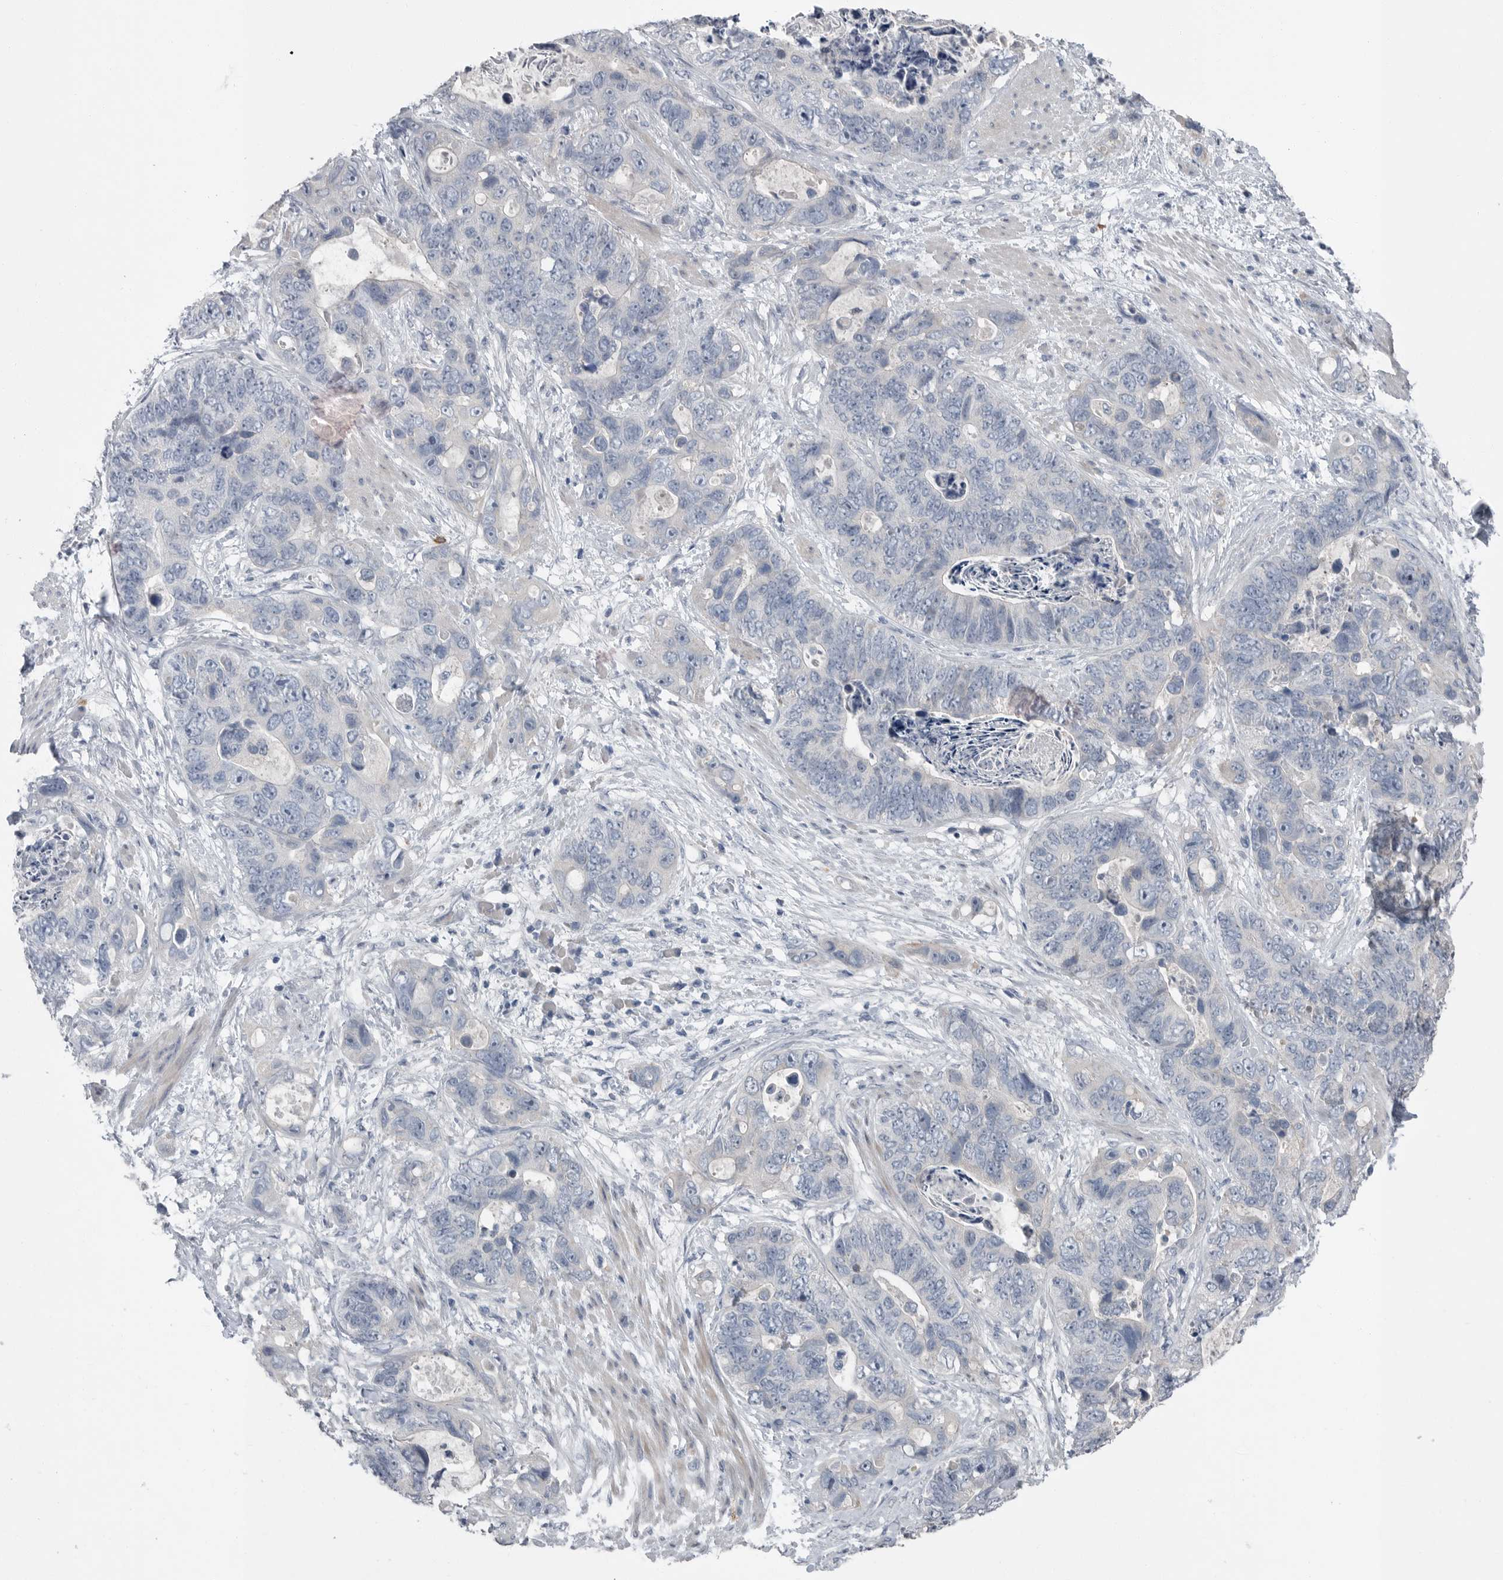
{"staining": {"intensity": "negative", "quantity": "none", "location": "none"}, "tissue": "stomach cancer", "cell_type": "Tumor cells", "image_type": "cancer", "snomed": [{"axis": "morphology", "description": "Normal tissue, NOS"}, {"axis": "morphology", "description": "Adenocarcinoma, NOS"}, {"axis": "topography", "description": "Stomach"}], "caption": "High power microscopy micrograph of an immunohistochemistry image of stomach cancer (adenocarcinoma), revealing no significant staining in tumor cells. (Stains: DAB immunohistochemistry with hematoxylin counter stain, Microscopy: brightfield microscopy at high magnification).", "gene": "SCP2", "patient": {"sex": "female", "age": 89}}